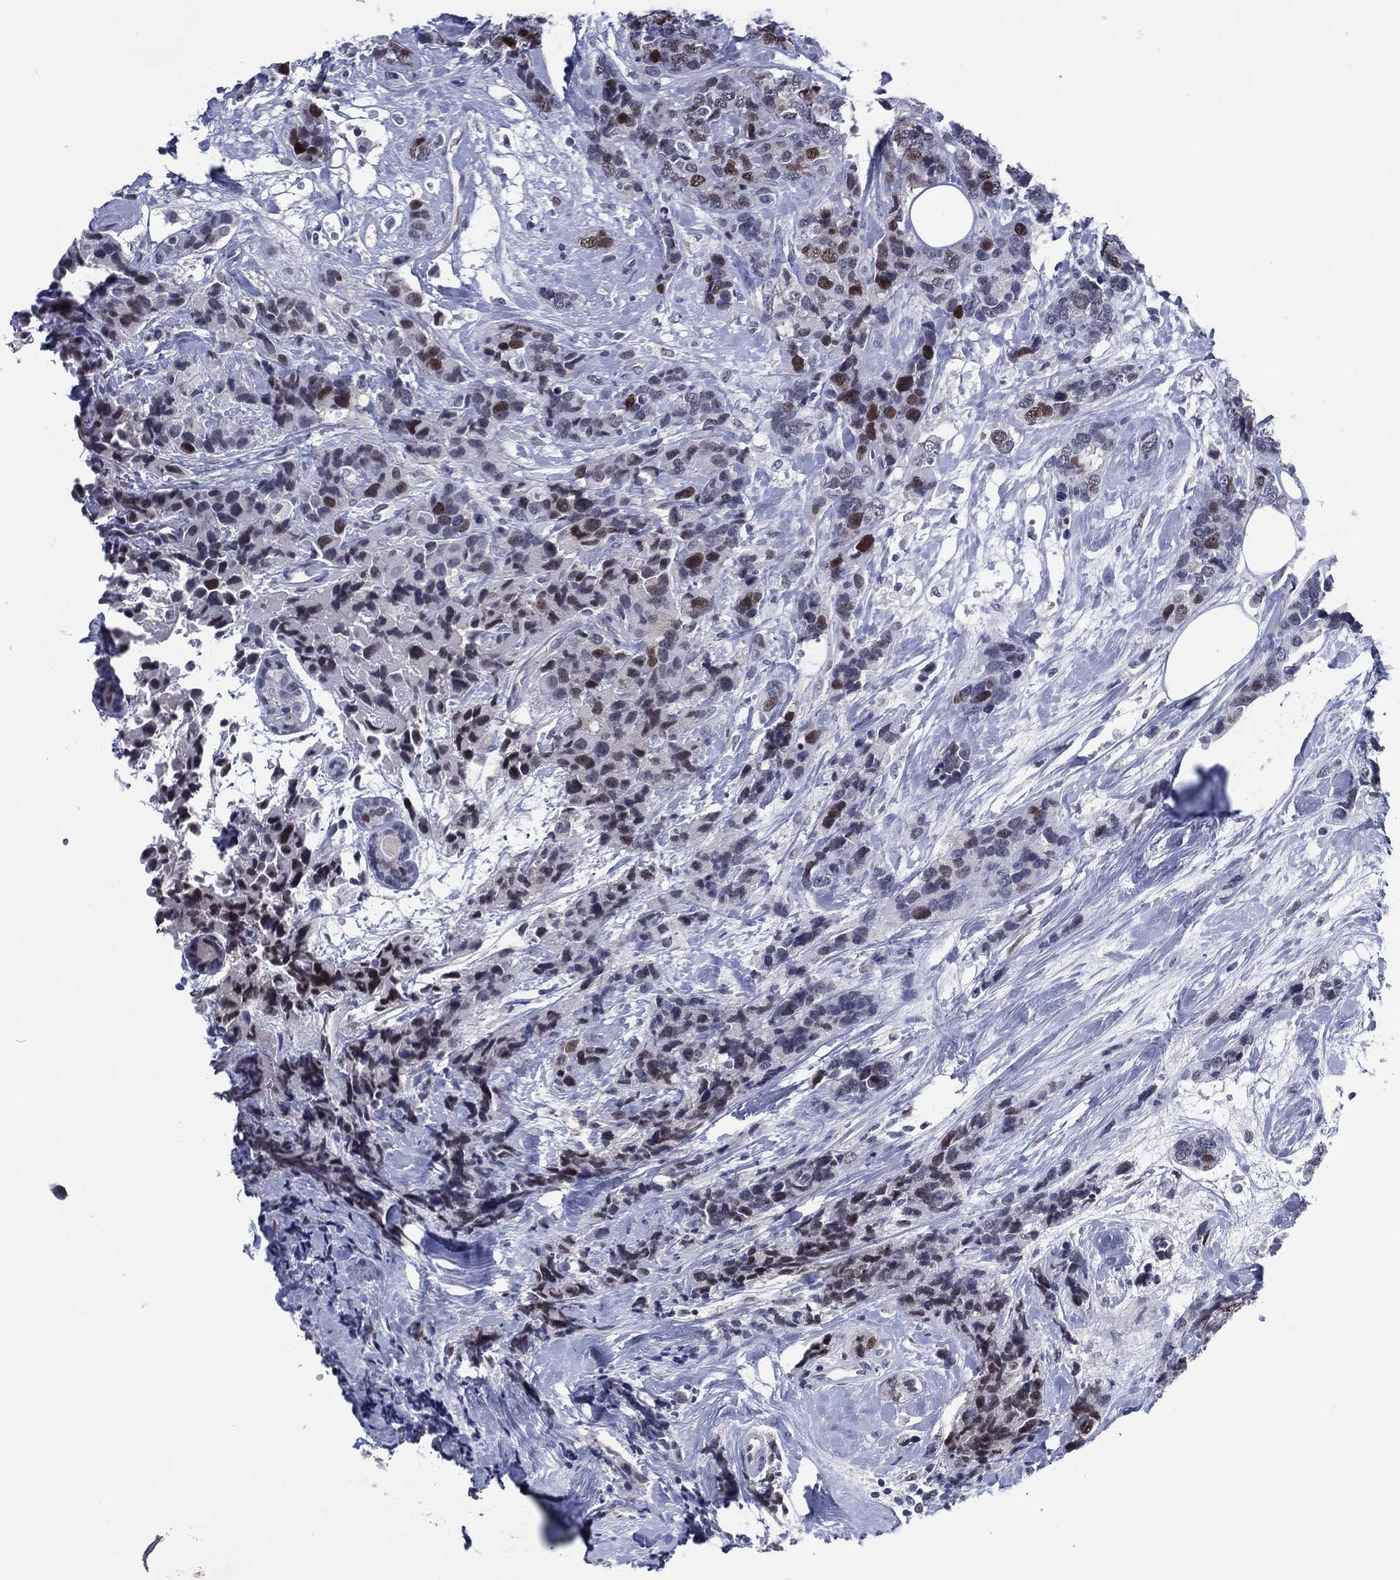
{"staining": {"intensity": "strong", "quantity": "<25%", "location": "nuclear"}, "tissue": "breast cancer", "cell_type": "Tumor cells", "image_type": "cancer", "snomed": [{"axis": "morphology", "description": "Lobular carcinoma"}, {"axis": "topography", "description": "Breast"}], "caption": "Lobular carcinoma (breast) stained for a protein reveals strong nuclear positivity in tumor cells.", "gene": "GATA6", "patient": {"sex": "female", "age": 59}}